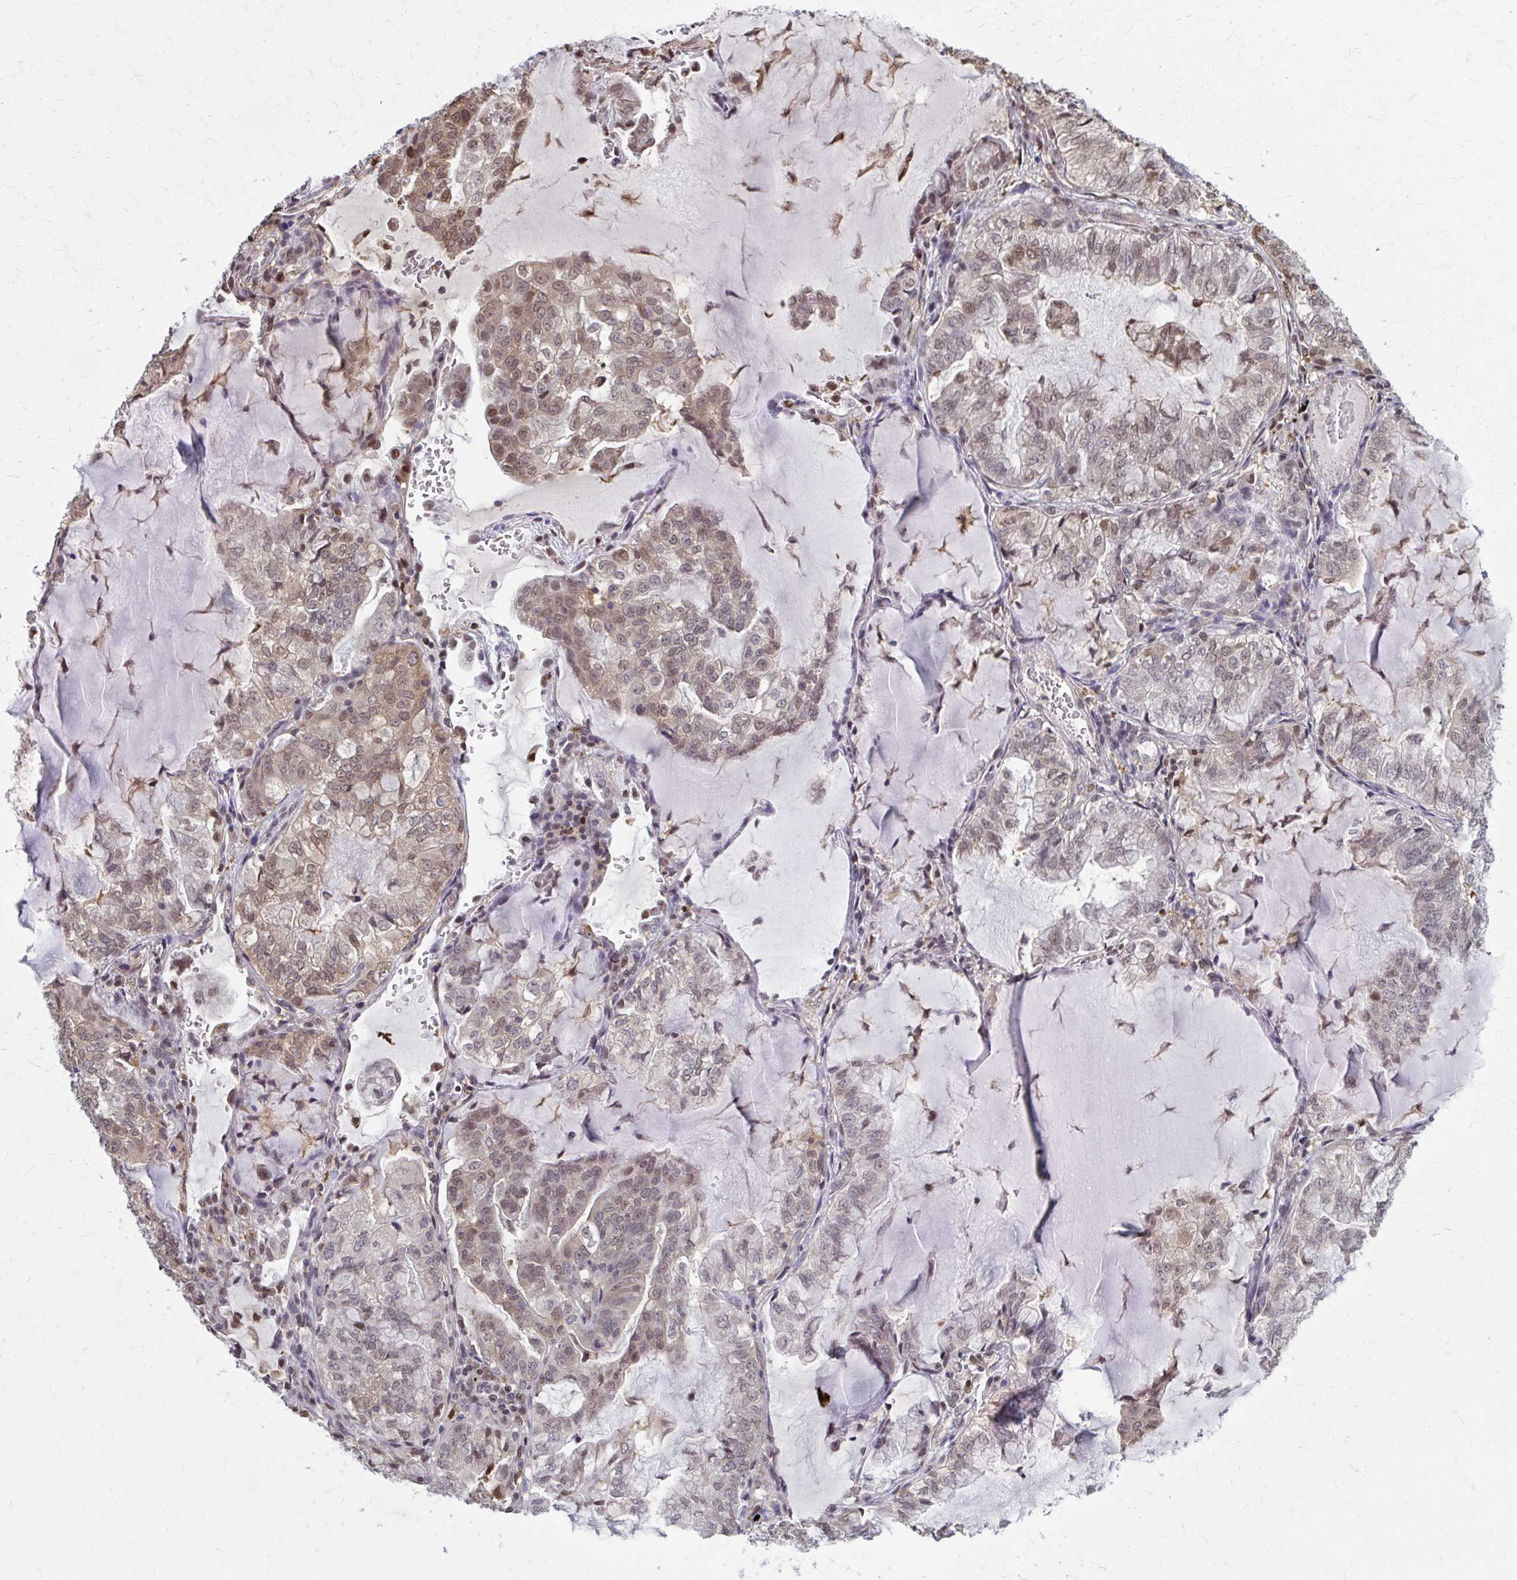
{"staining": {"intensity": "moderate", "quantity": ">75%", "location": "nuclear"}, "tissue": "lung cancer", "cell_type": "Tumor cells", "image_type": "cancer", "snomed": [{"axis": "morphology", "description": "Adenocarcinoma, NOS"}, {"axis": "topography", "description": "Lymph node"}, {"axis": "topography", "description": "Lung"}], "caption": "Immunohistochemistry of lung adenocarcinoma displays medium levels of moderate nuclear staining in approximately >75% of tumor cells.", "gene": "MDH1", "patient": {"sex": "male", "age": 66}}